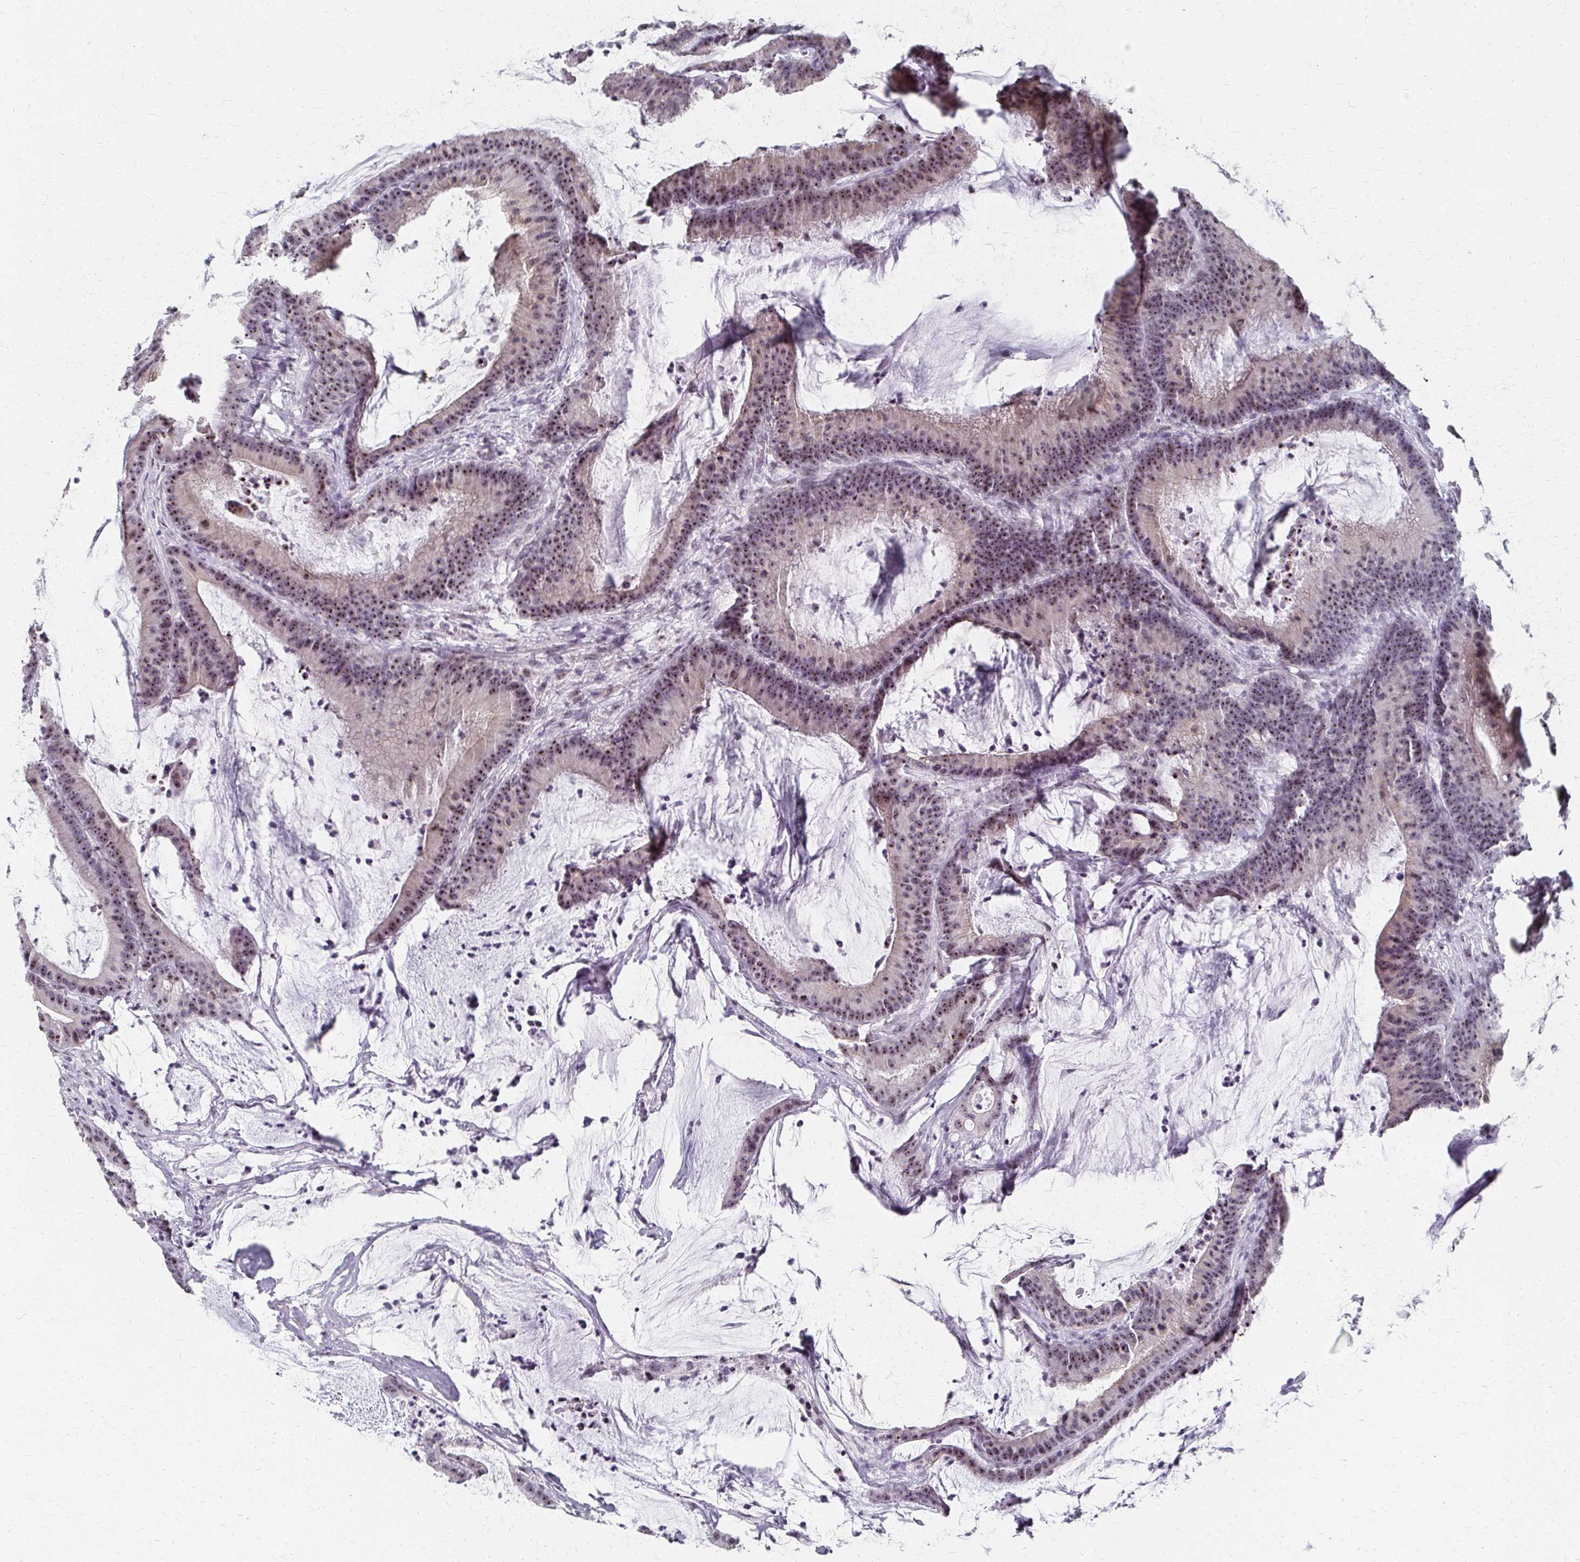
{"staining": {"intensity": "moderate", "quantity": ">75%", "location": "nuclear"}, "tissue": "colorectal cancer", "cell_type": "Tumor cells", "image_type": "cancer", "snomed": [{"axis": "morphology", "description": "Adenocarcinoma, NOS"}, {"axis": "topography", "description": "Colon"}], "caption": "A micrograph of human colorectal cancer (adenocarcinoma) stained for a protein shows moderate nuclear brown staining in tumor cells.", "gene": "PES1", "patient": {"sex": "female", "age": 78}}